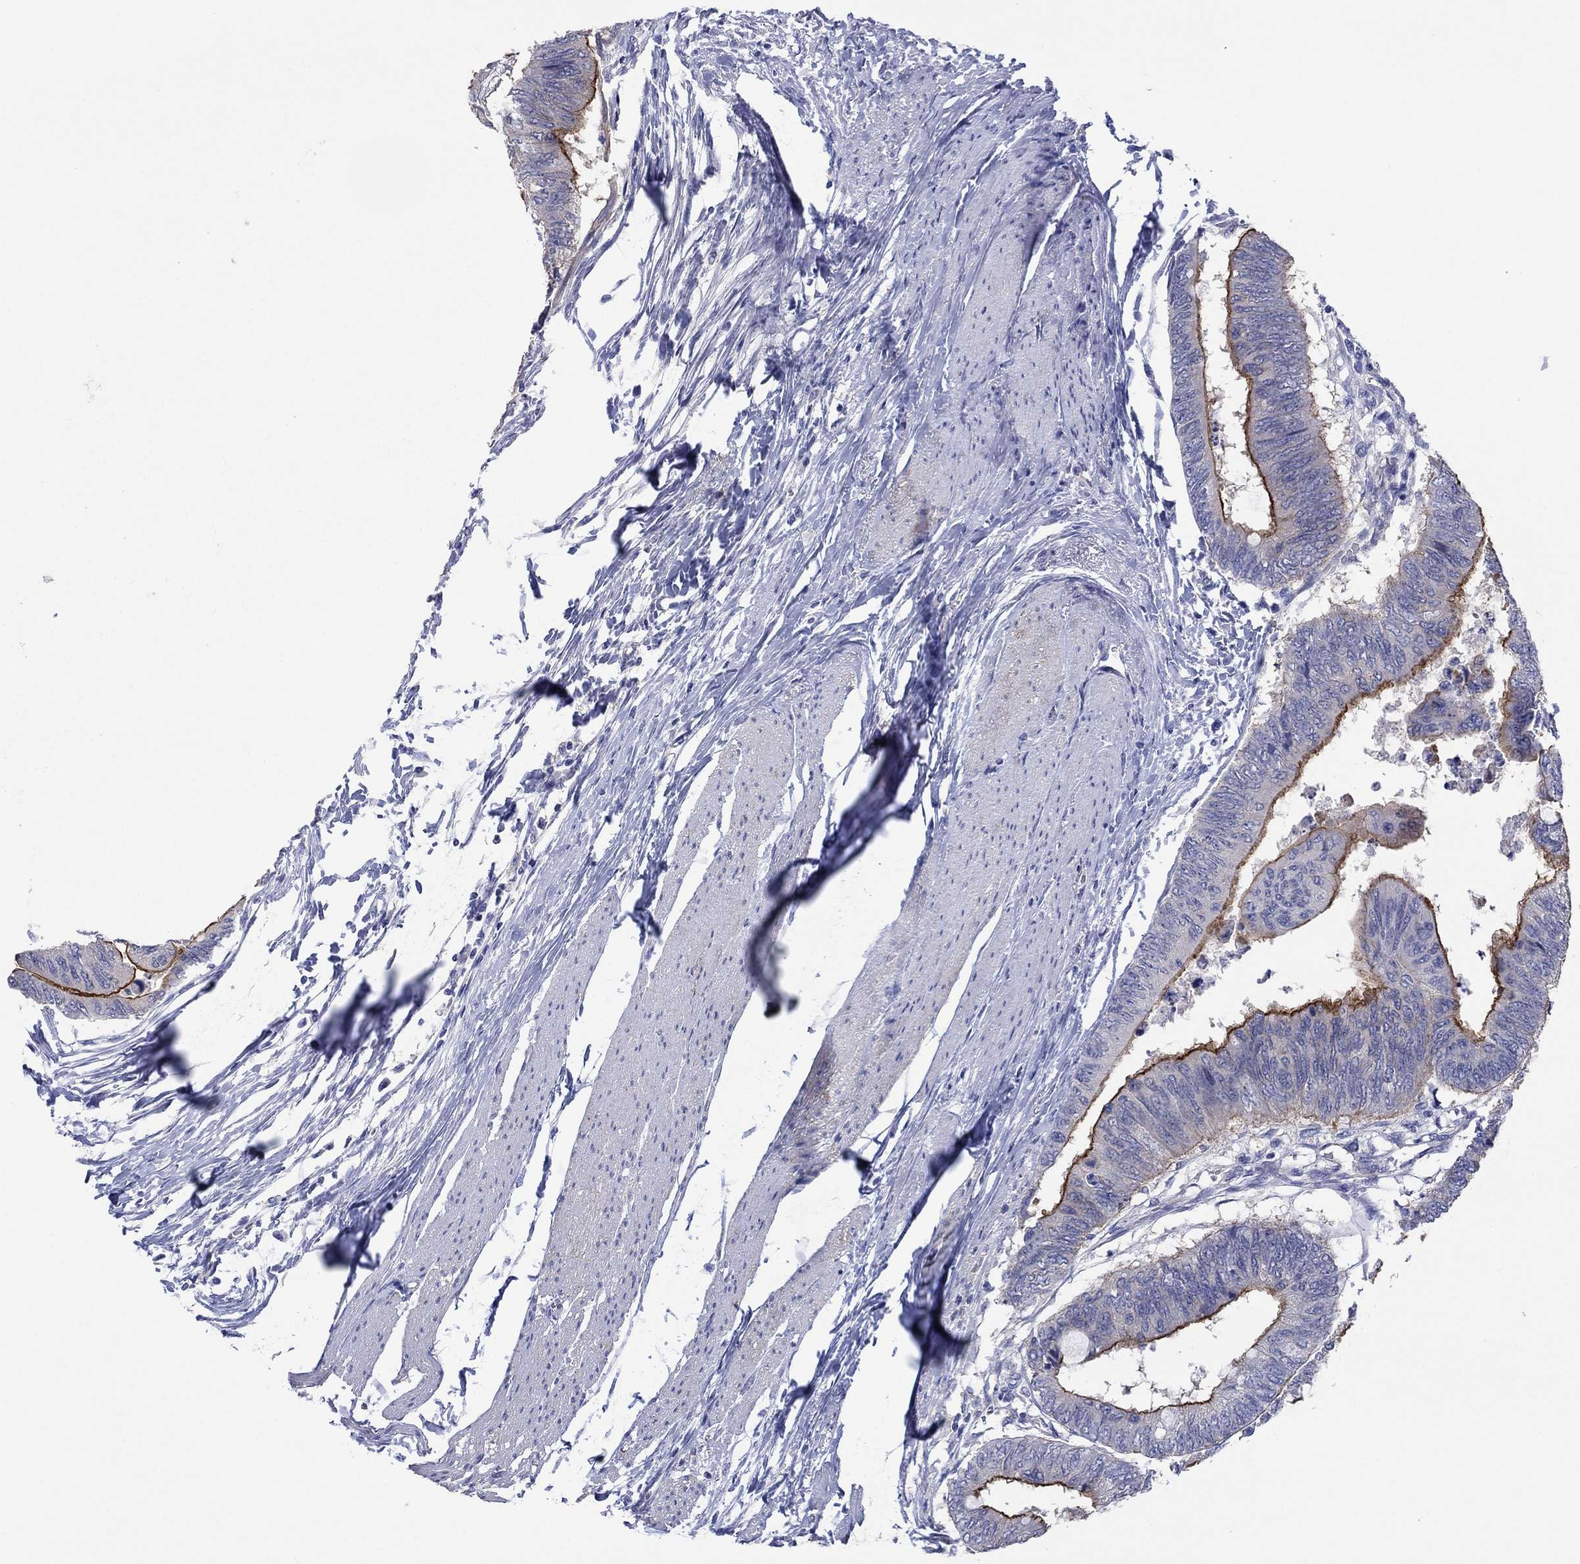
{"staining": {"intensity": "strong", "quantity": "<25%", "location": "cytoplasmic/membranous"}, "tissue": "colorectal cancer", "cell_type": "Tumor cells", "image_type": "cancer", "snomed": [{"axis": "morphology", "description": "Normal tissue, NOS"}, {"axis": "morphology", "description": "Adenocarcinoma, NOS"}, {"axis": "topography", "description": "Rectum"}, {"axis": "topography", "description": "Peripheral nerve tissue"}], "caption": "Human colorectal cancer (adenocarcinoma) stained with a protein marker exhibits strong staining in tumor cells.", "gene": "TPRN", "patient": {"sex": "male", "age": 92}}